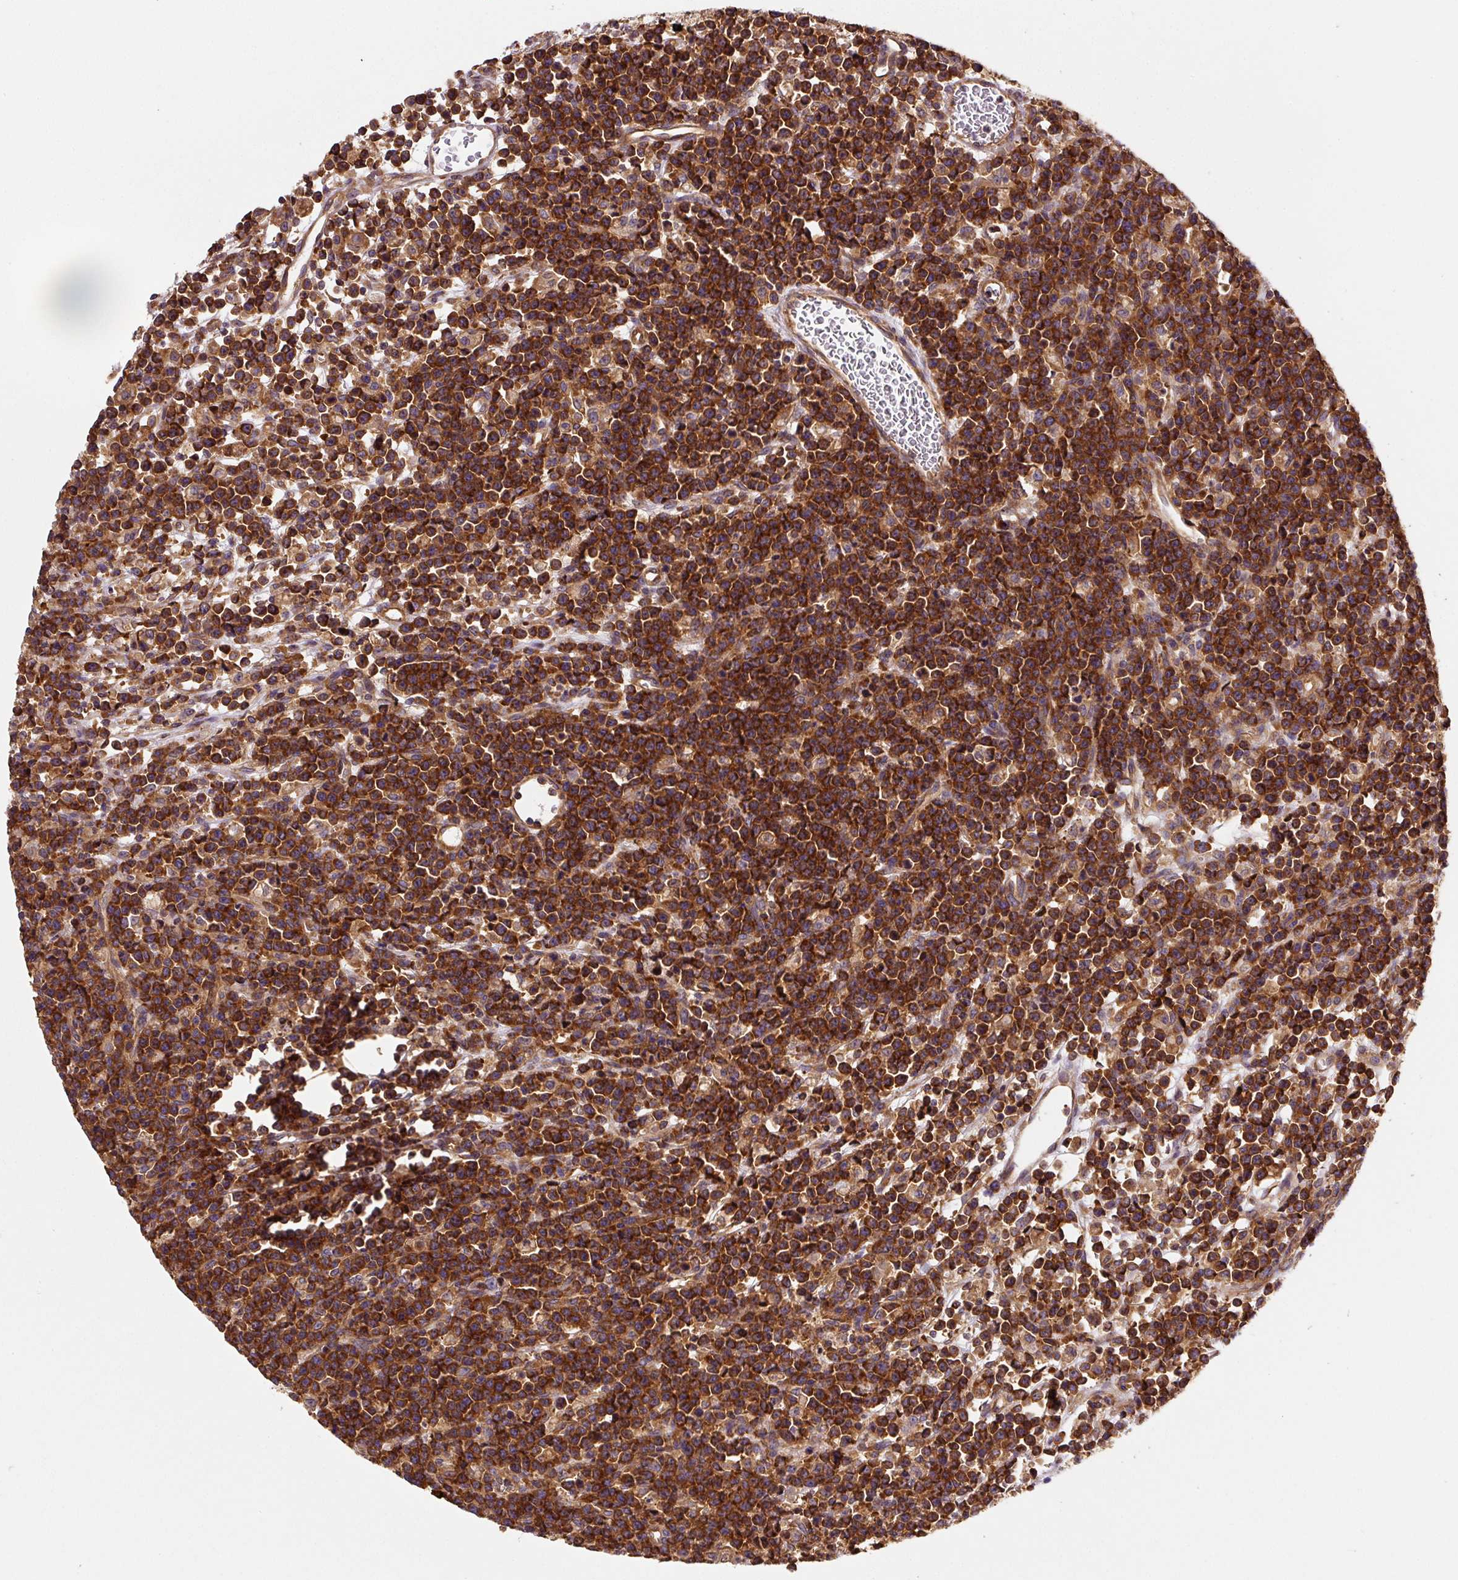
{"staining": {"intensity": "strong", "quantity": ">75%", "location": "cytoplasmic/membranous"}, "tissue": "lymphoma", "cell_type": "Tumor cells", "image_type": "cancer", "snomed": [{"axis": "morphology", "description": "Malignant lymphoma, non-Hodgkin's type, High grade"}, {"axis": "topography", "description": "Ovary"}], "caption": "Immunohistochemical staining of malignant lymphoma, non-Hodgkin's type (high-grade) demonstrates high levels of strong cytoplasmic/membranous protein expression in about >75% of tumor cells. (DAB (3,3'-diaminobenzidine) IHC, brown staining for protein, blue staining for nuclei).", "gene": "EIF2S2", "patient": {"sex": "female", "age": 56}}